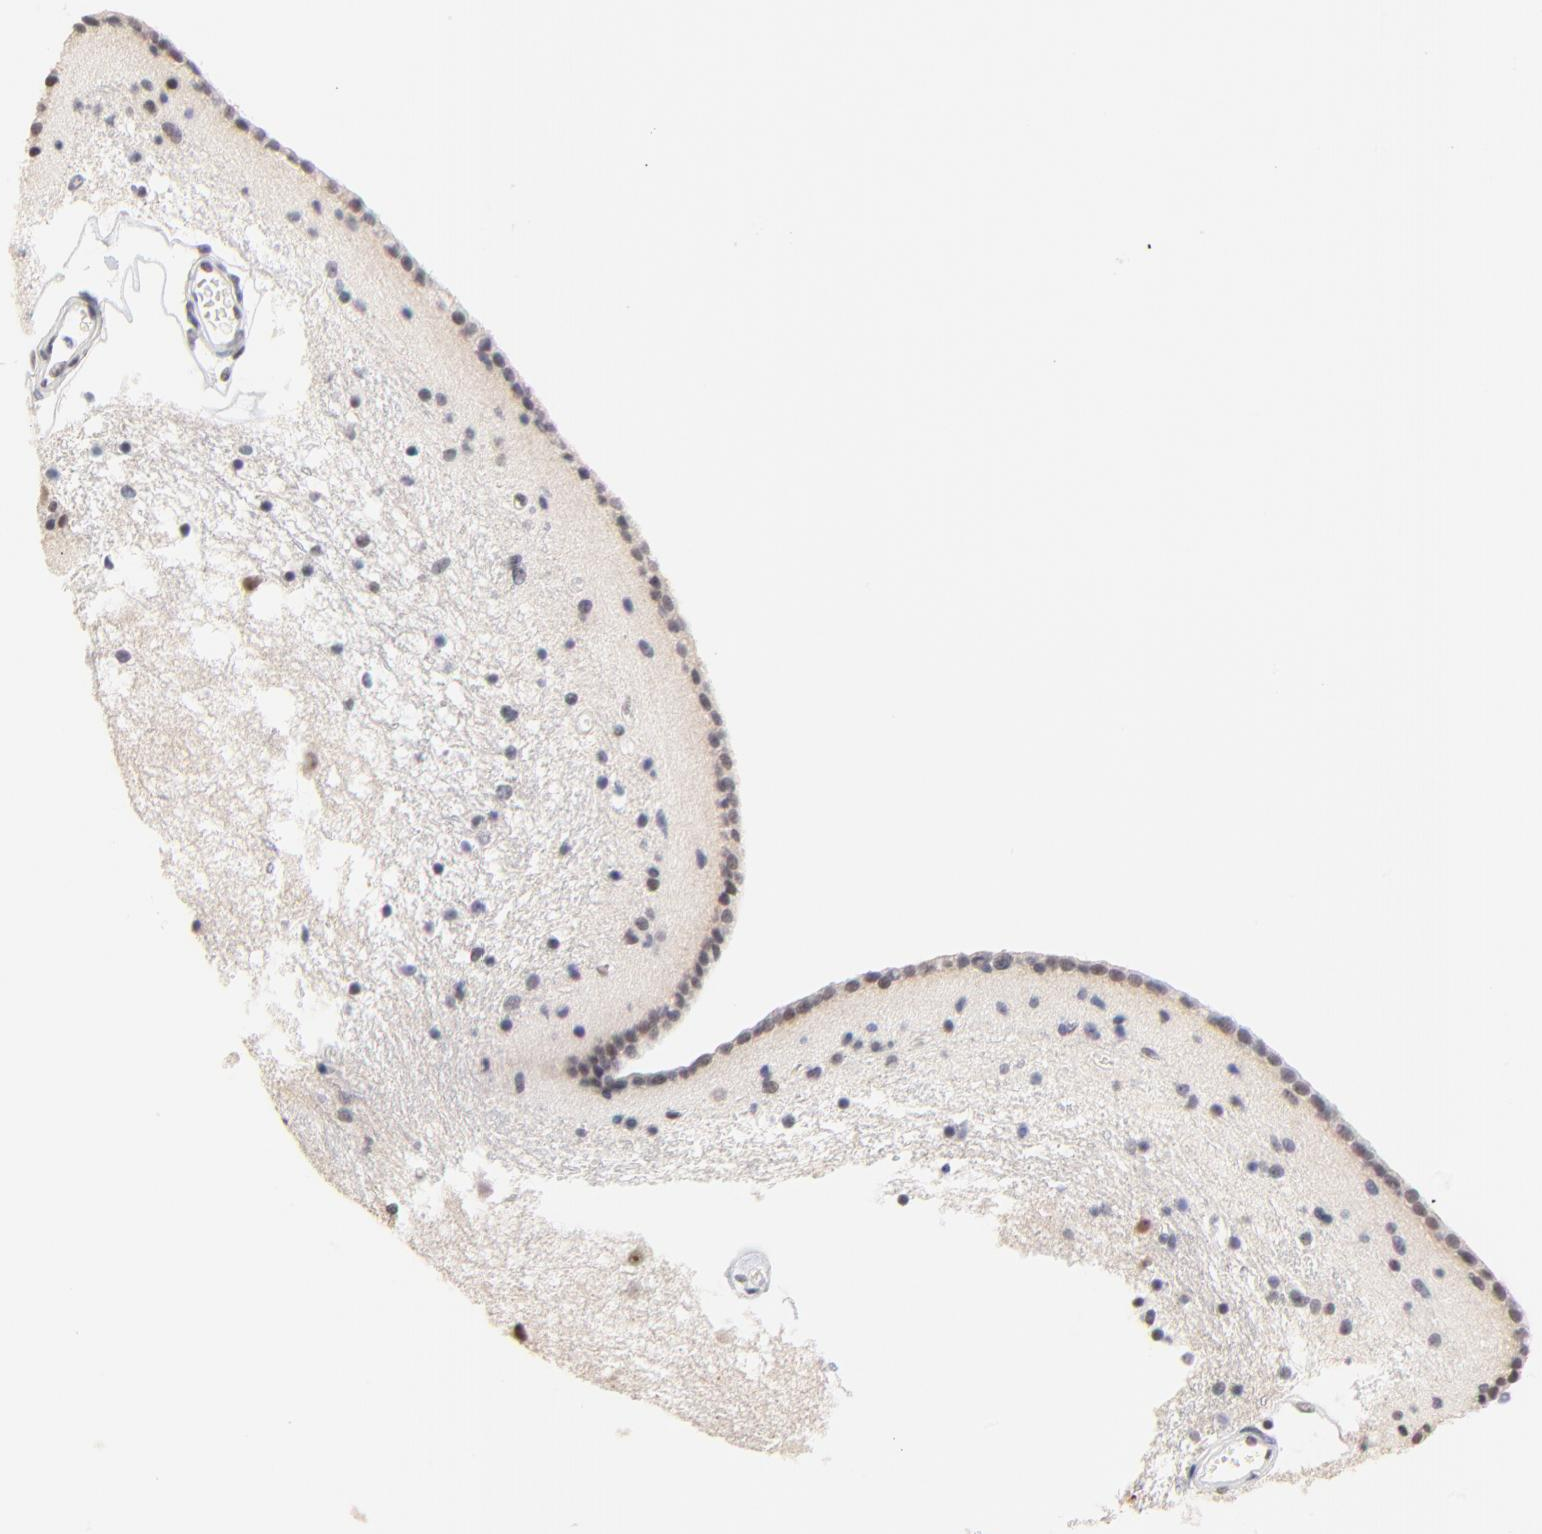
{"staining": {"intensity": "negative", "quantity": "none", "location": "none"}, "tissue": "caudate", "cell_type": "Glial cells", "image_type": "normal", "snomed": [{"axis": "morphology", "description": "Normal tissue, NOS"}, {"axis": "topography", "description": "Lateral ventricle wall"}], "caption": "This is a image of immunohistochemistry (IHC) staining of normal caudate, which shows no staining in glial cells.", "gene": "ZNF74", "patient": {"sex": "male", "age": 45}}